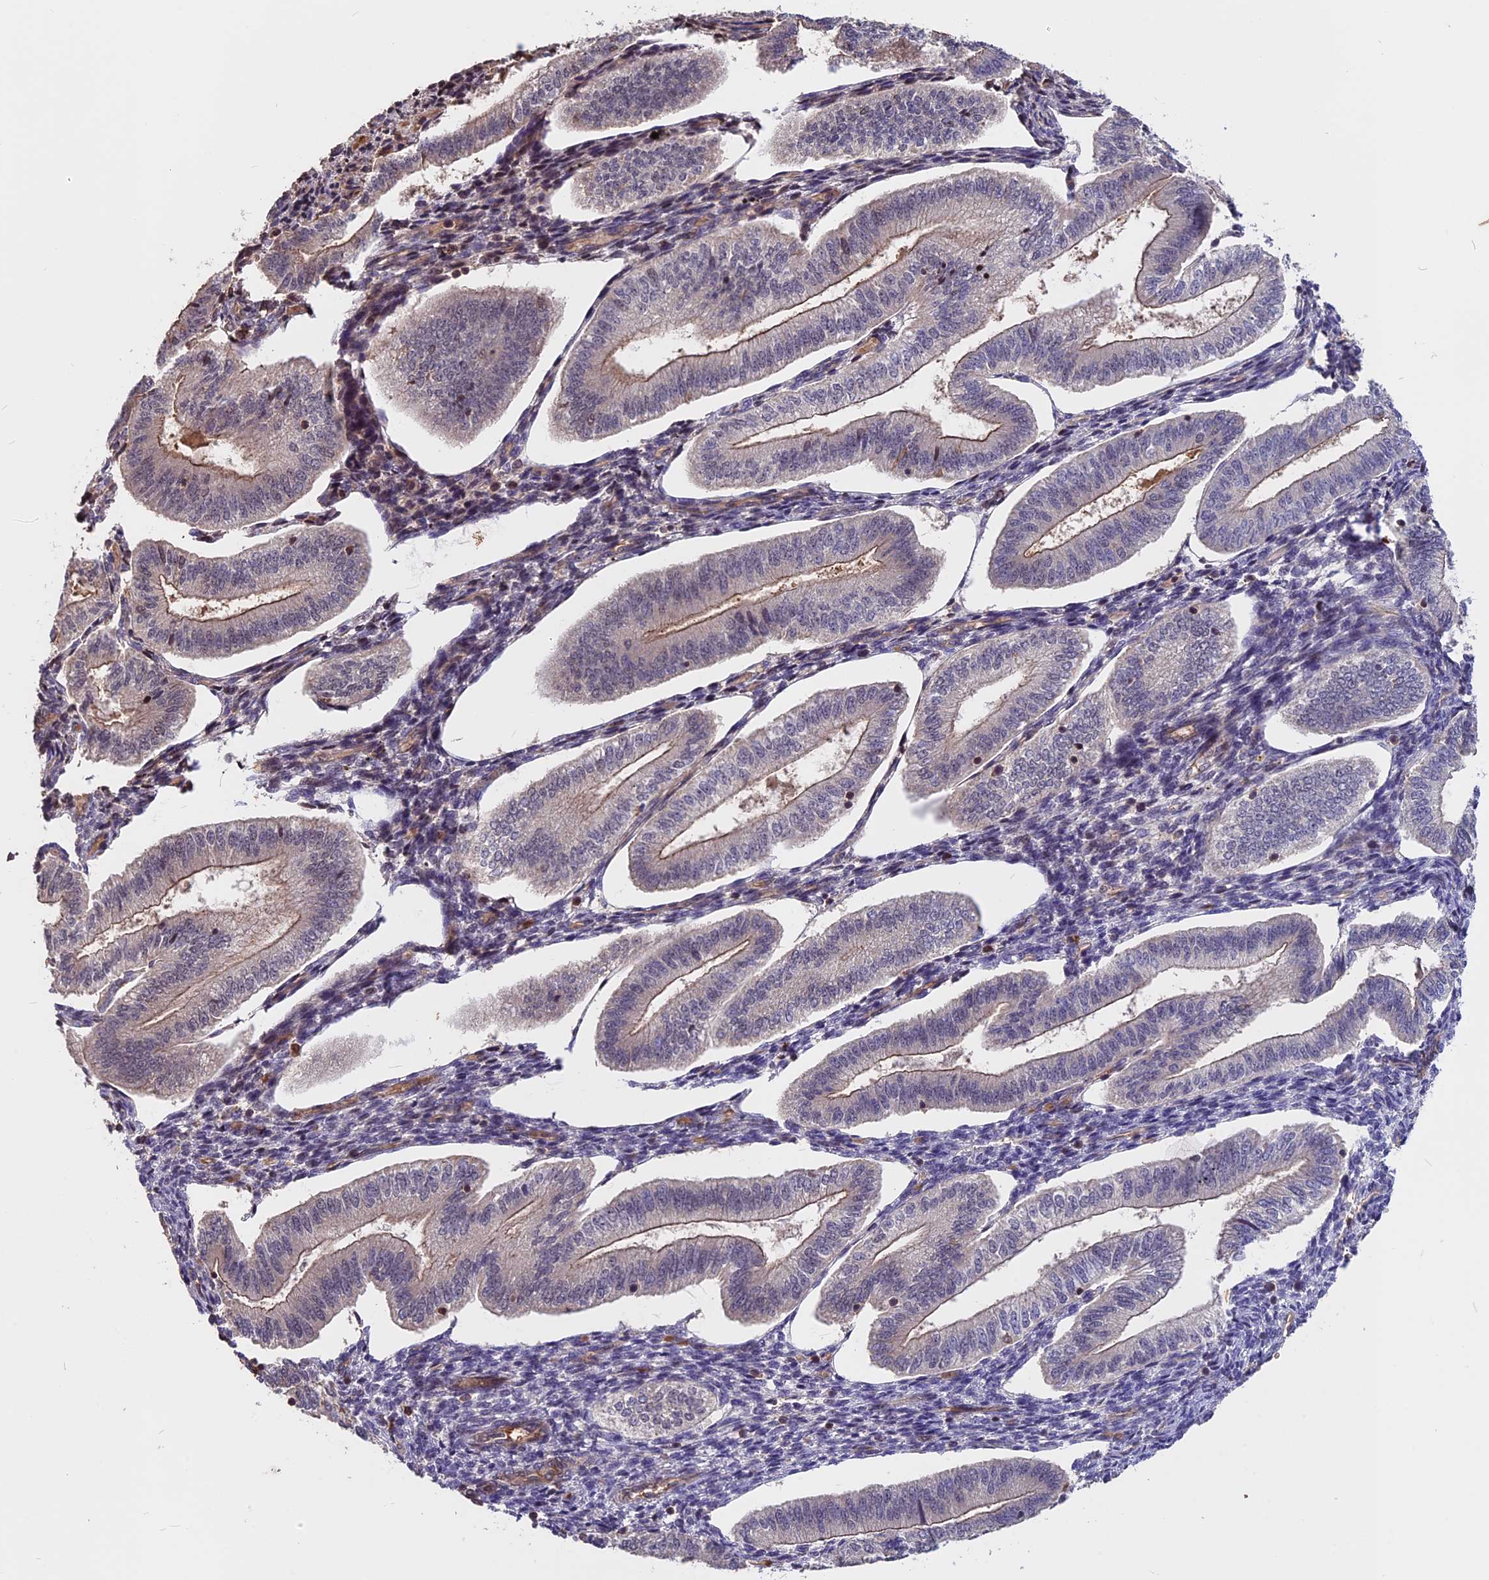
{"staining": {"intensity": "negative", "quantity": "none", "location": "none"}, "tissue": "endometrium", "cell_type": "Cells in endometrial stroma", "image_type": "normal", "snomed": [{"axis": "morphology", "description": "Normal tissue, NOS"}, {"axis": "topography", "description": "Endometrium"}], "caption": "An immunohistochemistry (IHC) micrograph of benign endometrium is shown. There is no staining in cells in endometrial stroma of endometrium.", "gene": "ZC3H10", "patient": {"sex": "female", "age": 34}}